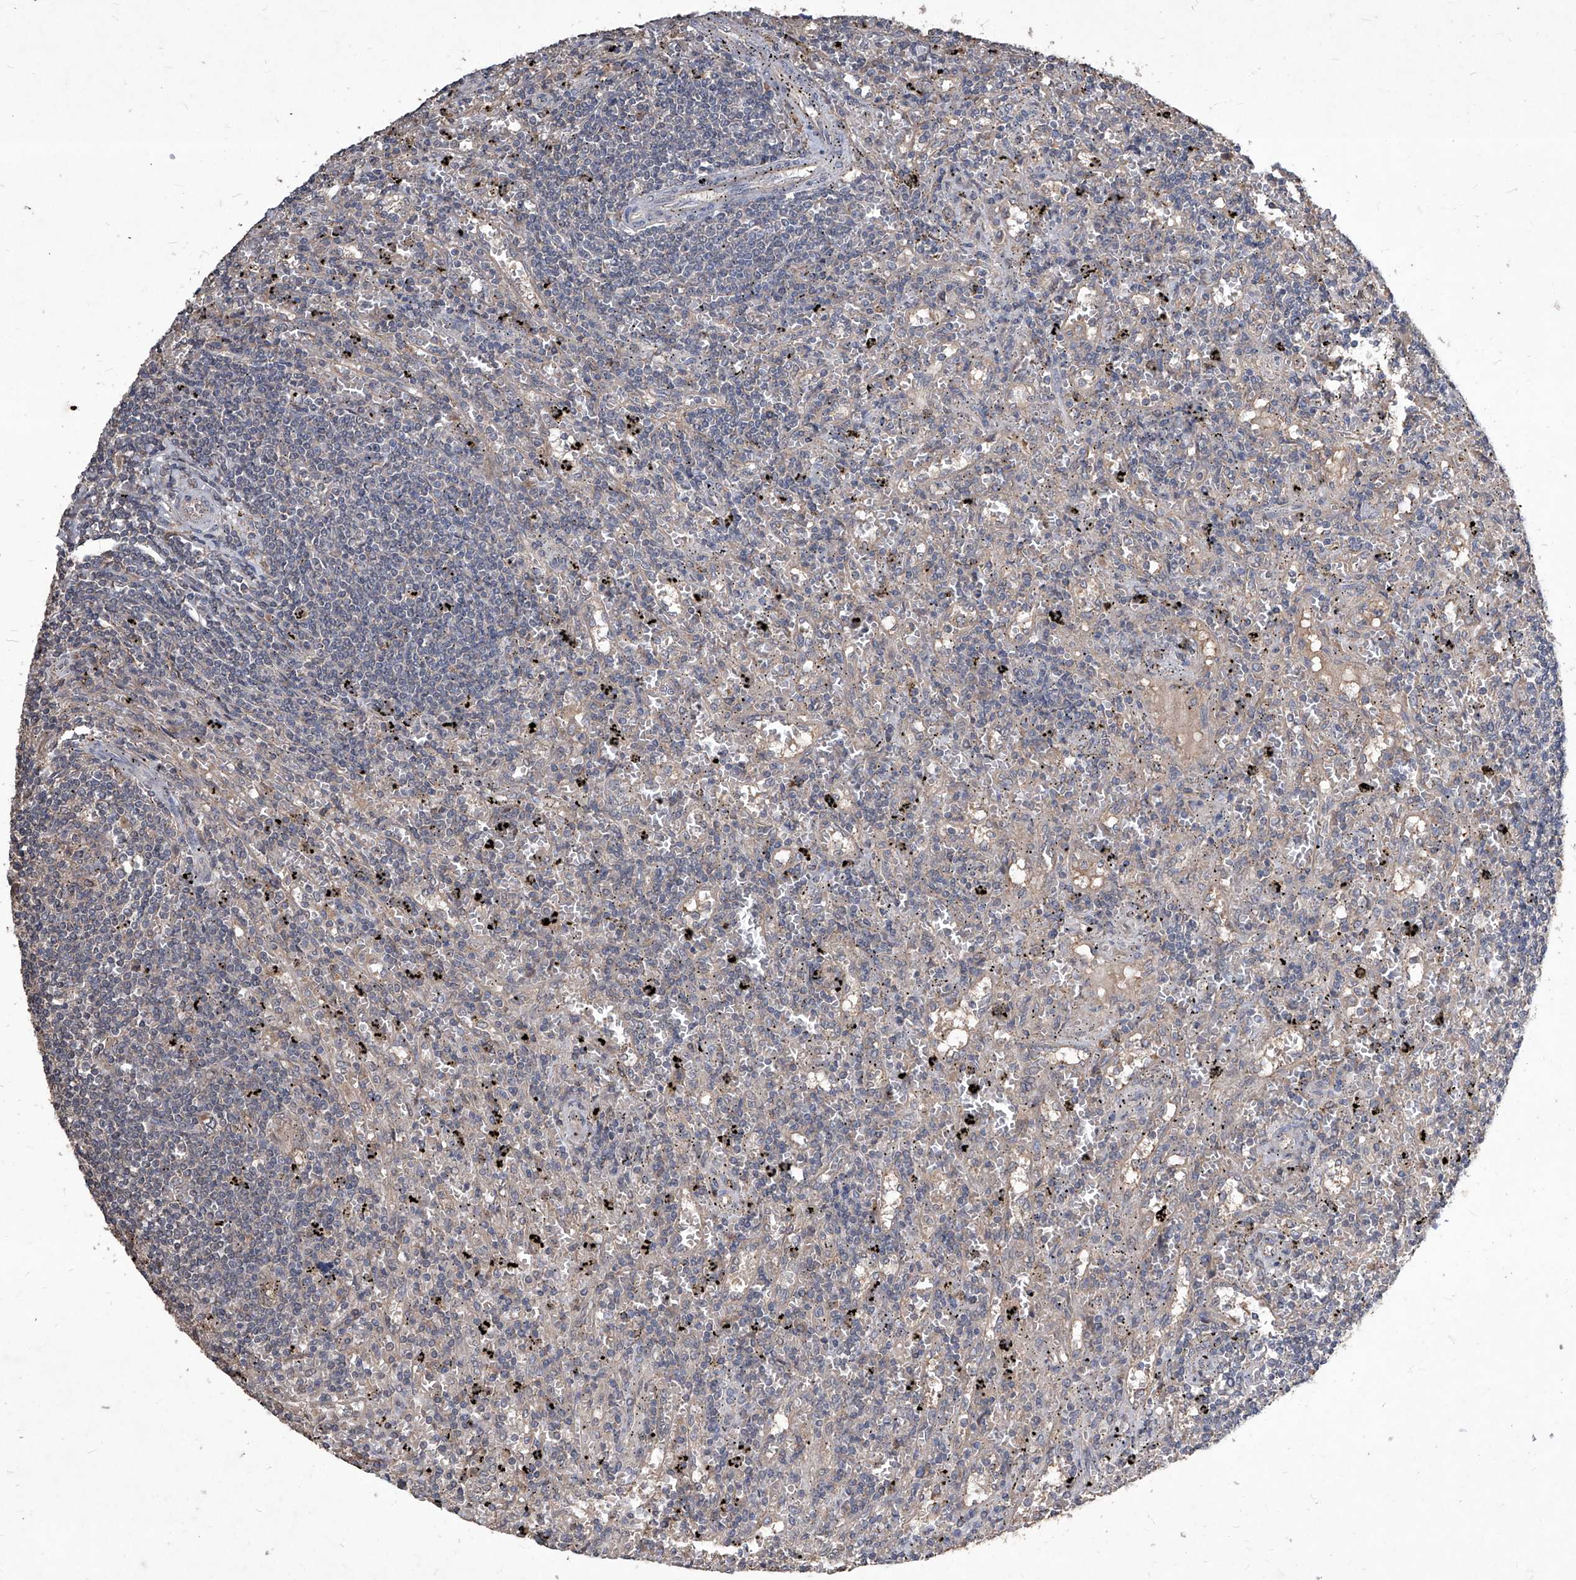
{"staining": {"intensity": "negative", "quantity": "none", "location": "none"}, "tissue": "lymphoma", "cell_type": "Tumor cells", "image_type": "cancer", "snomed": [{"axis": "morphology", "description": "Malignant lymphoma, non-Hodgkin's type, Low grade"}, {"axis": "topography", "description": "Spleen"}], "caption": "DAB (3,3'-diaminobenzidine) immunohistochemical staining of lymphoma reveals no significant positivity in tumor cells.", "gene": "SYNGR1", "patient": {"sex": "male", "age": 76}}